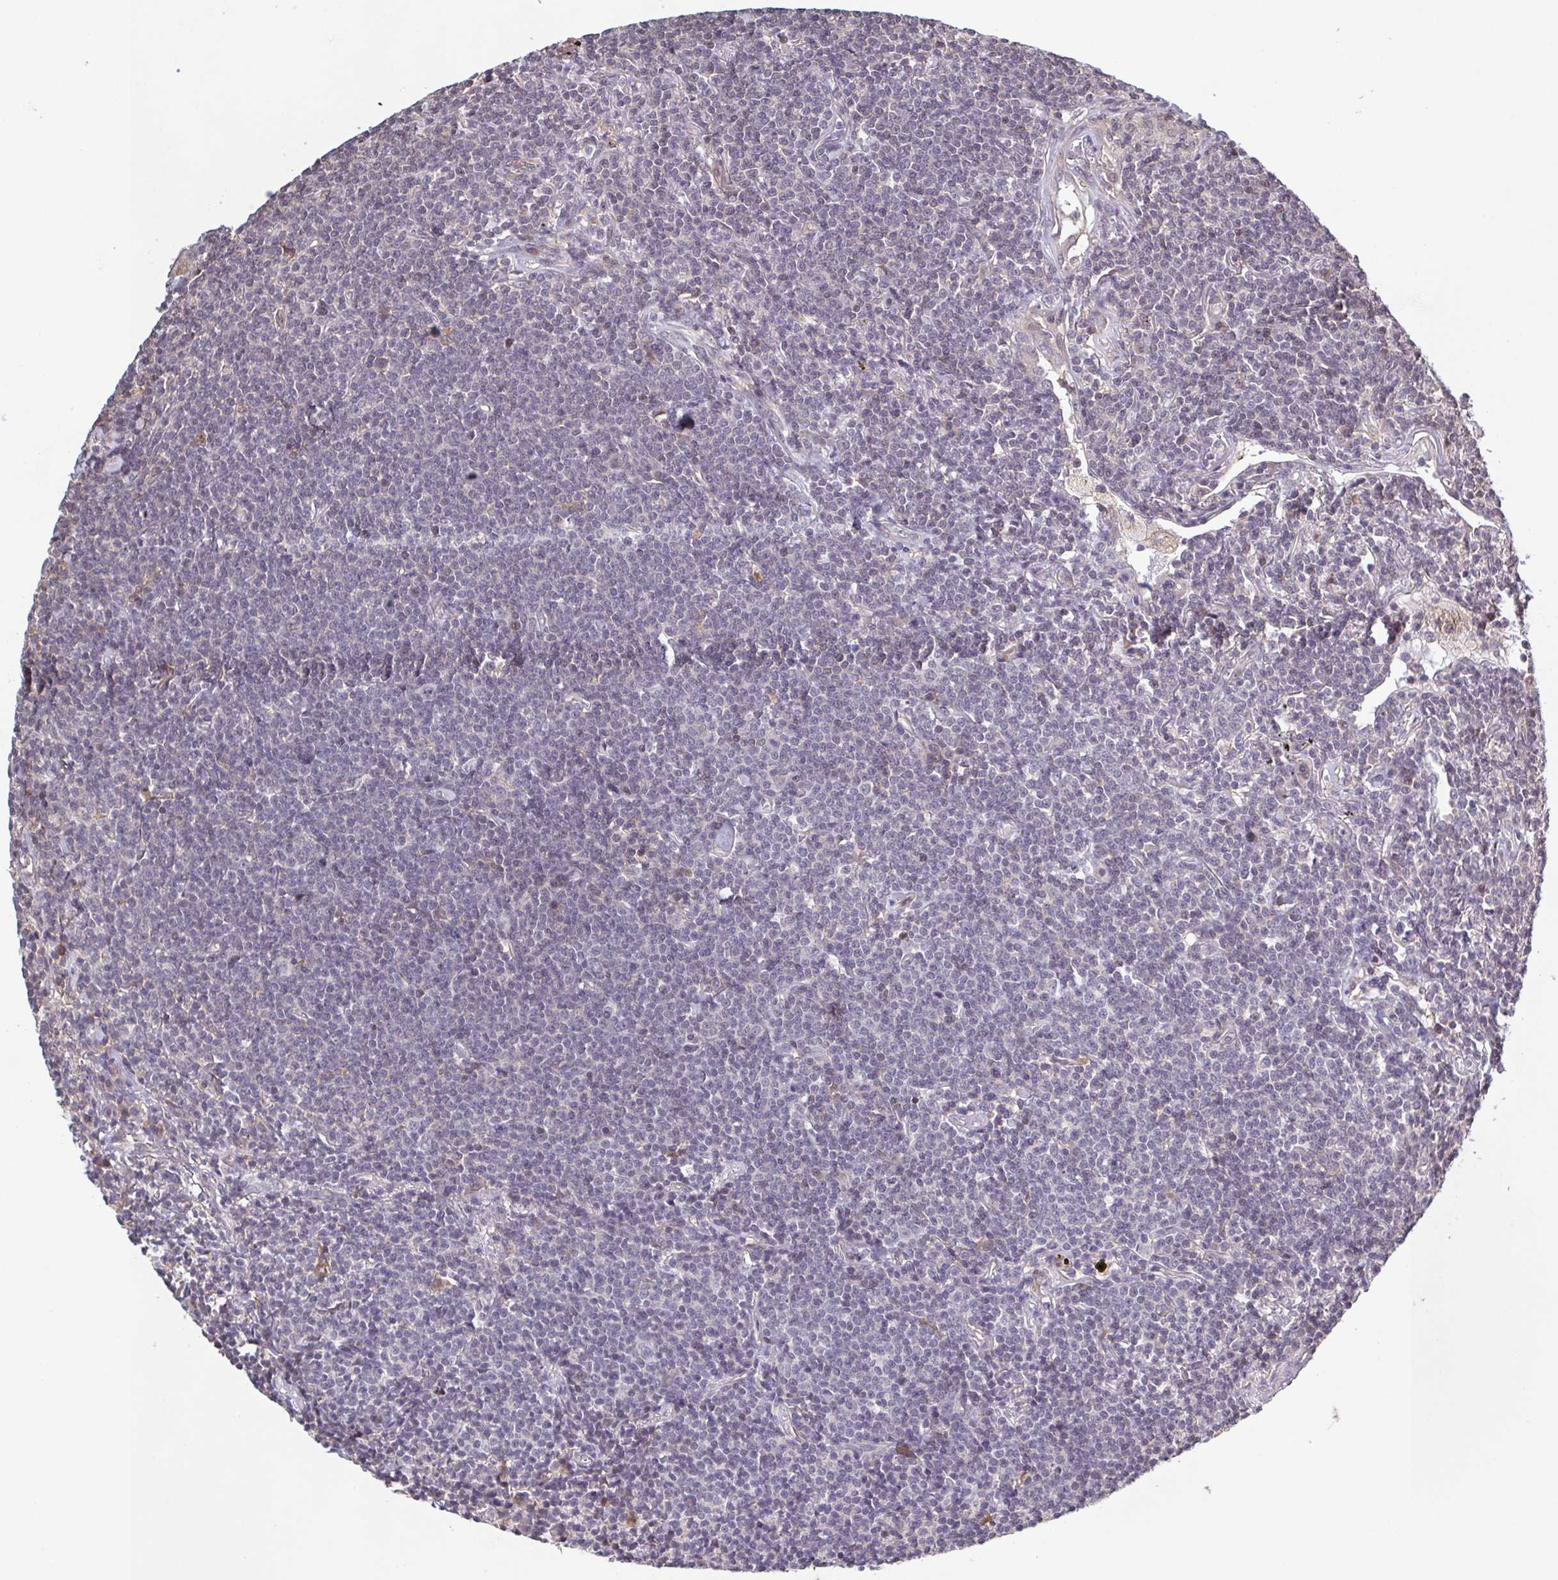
{"staining": {"intensity": "negative", "quantity": "none", "location": "none"}, "tissue": "lymphoma", "cell_type": "Tumor cells", "image_type": "cancer", "snomed": [{"axis": "morphology", "description": "Malignant lymphoma, non-Hodgkin's type, Low grade"}, {"axis": "topography", "description": "Lung"}], "caption": "Immunohistochemistry of human malignant lymphoma, non-Hodgkin's type (low-grade) displays no staining in tumor cells.", "gene": "ZNF200", "patient": {"sex": "female", "age": 71}}